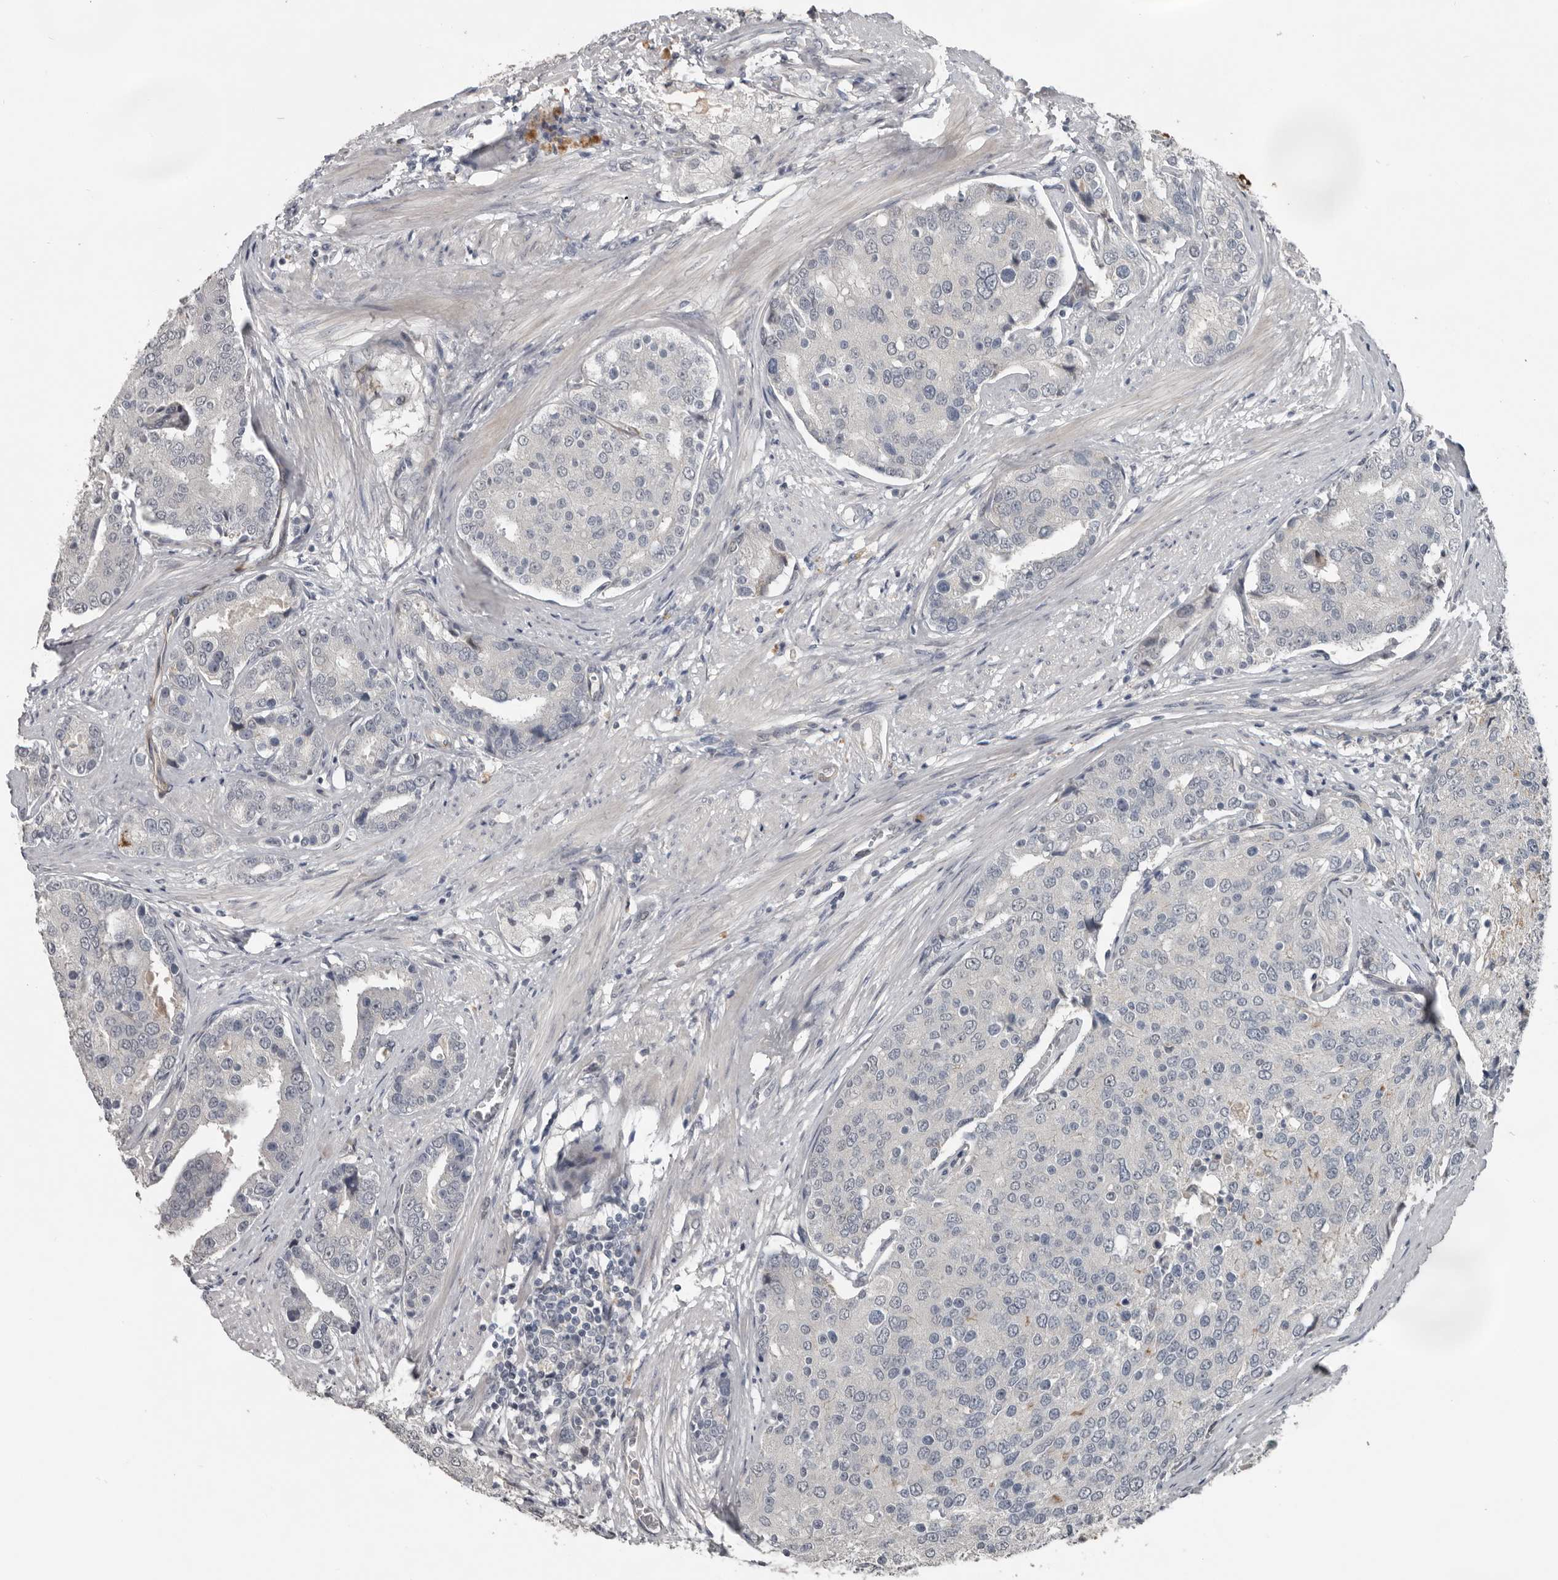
{"staining": {"intensity": "negative", "quantity": "none", "location": "none"}, "tissue": "prostate cancer", "cell_type": "Tumor cells", "image_type": "cancer", "snomed": [{"axis": "morphology", "description": "Adenocarcinoma, High grade"}, {"axis": "topography", "description": "Prostate"}], "caption": "Immunohistochemistry micrograph of prostate adenocarcinoma (high-grade) stained for a protein (brown), which shows no staining in tumor cells. (DAB IHC visualized using brightfield microscopy, high magnification).", "gene": "C1orf216", "patient": {"sex": "male", "age": 50}}